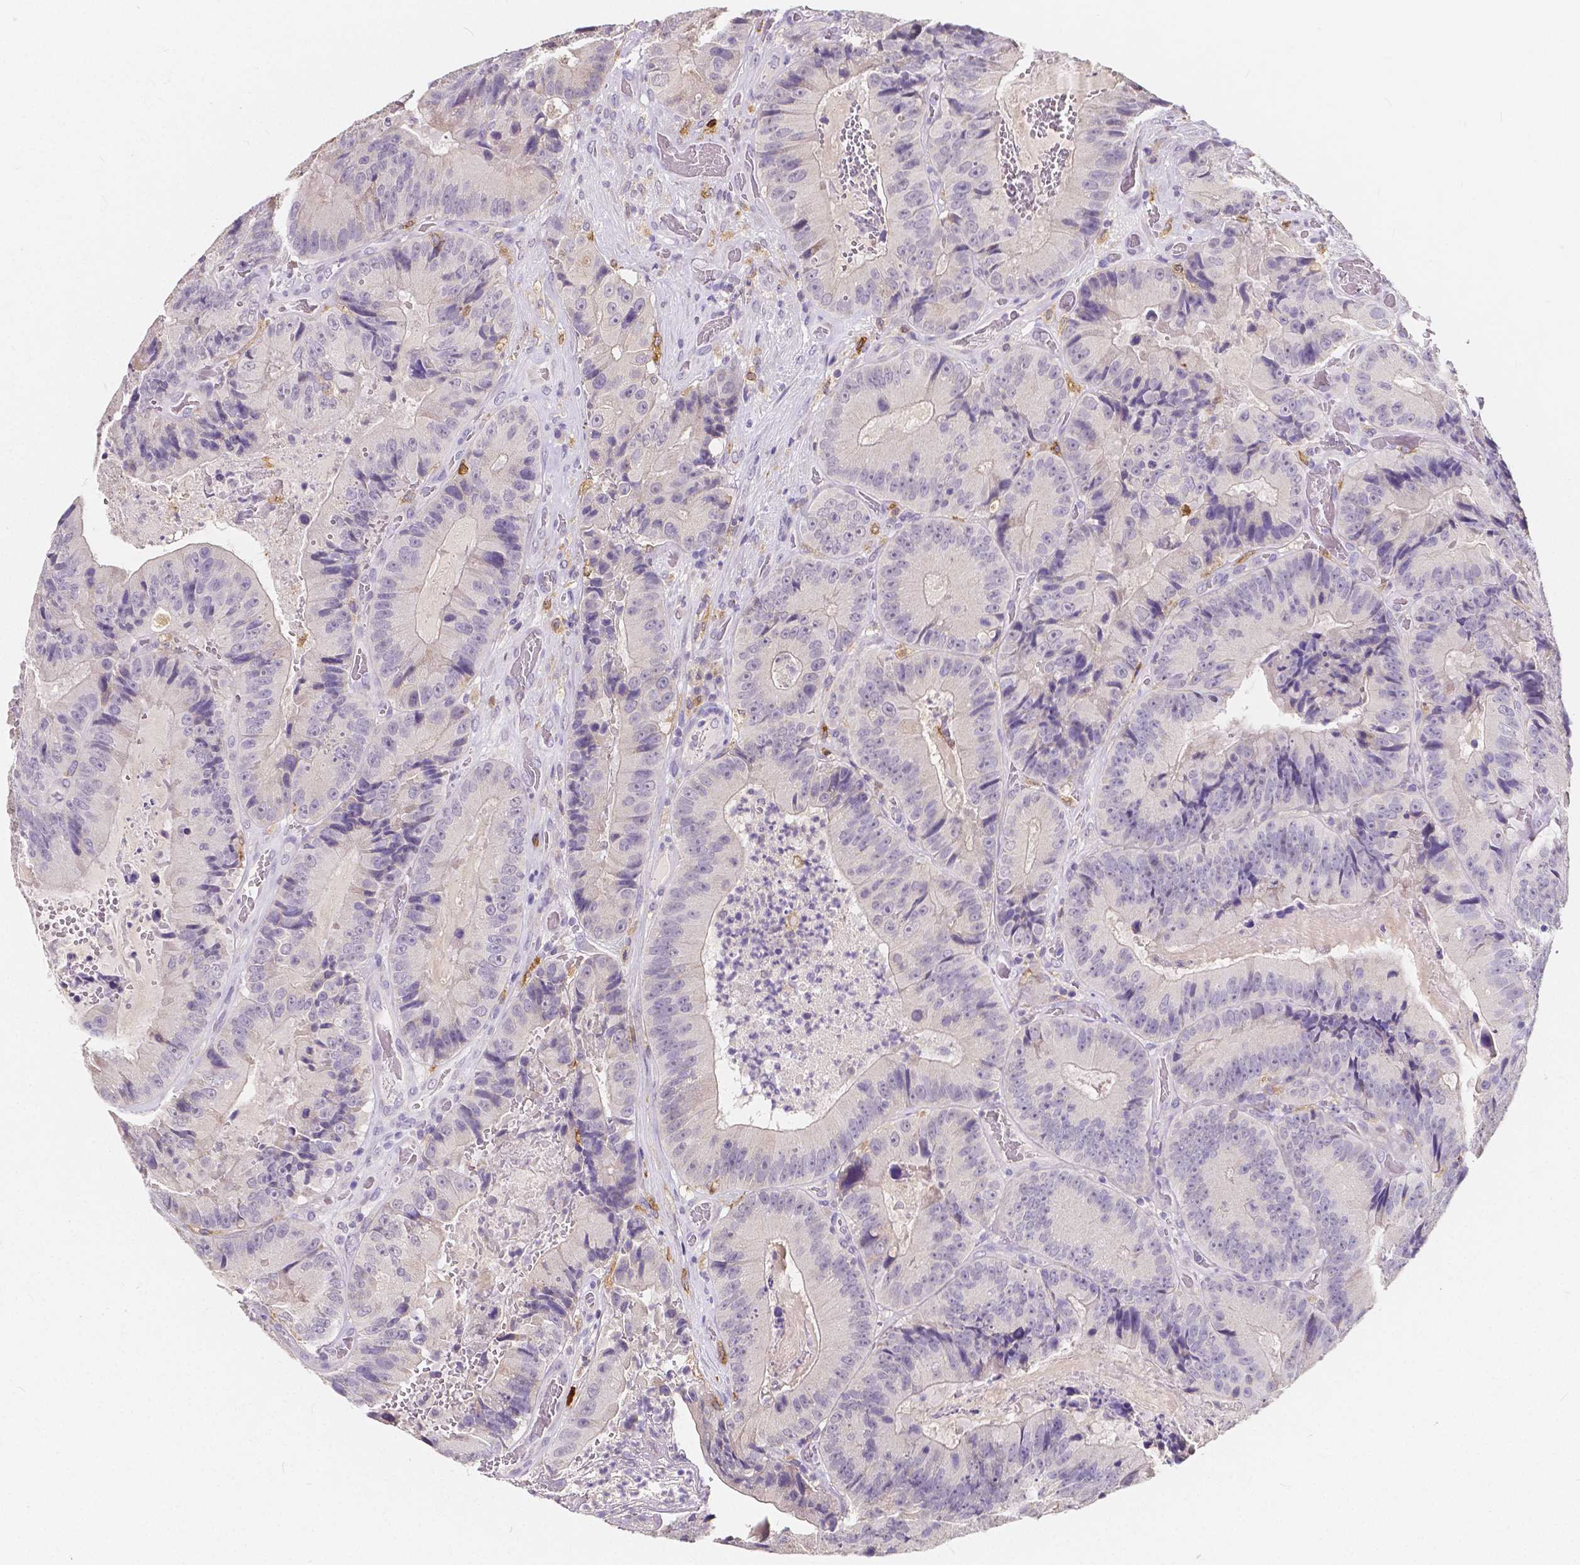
{"staining": {"intensity": "negative", "quantity": "none", "location": "none"}, "tissue": "colorectal cancer", "cell_type": "Tumor cells", "image_type": "cancer", "snomed": [{"axis": "morphology", "description": "Adenocarcinoma, NOS"}, {"axis": "topography", "description": "Colon"}], "caption": "Colorectal cancer (adenocarcinoma) stained for a protein using immunohistochemistry shows no expression tumor cells.", "gene": "ACP5", "patient": {"sex": "female", "age": 86}}